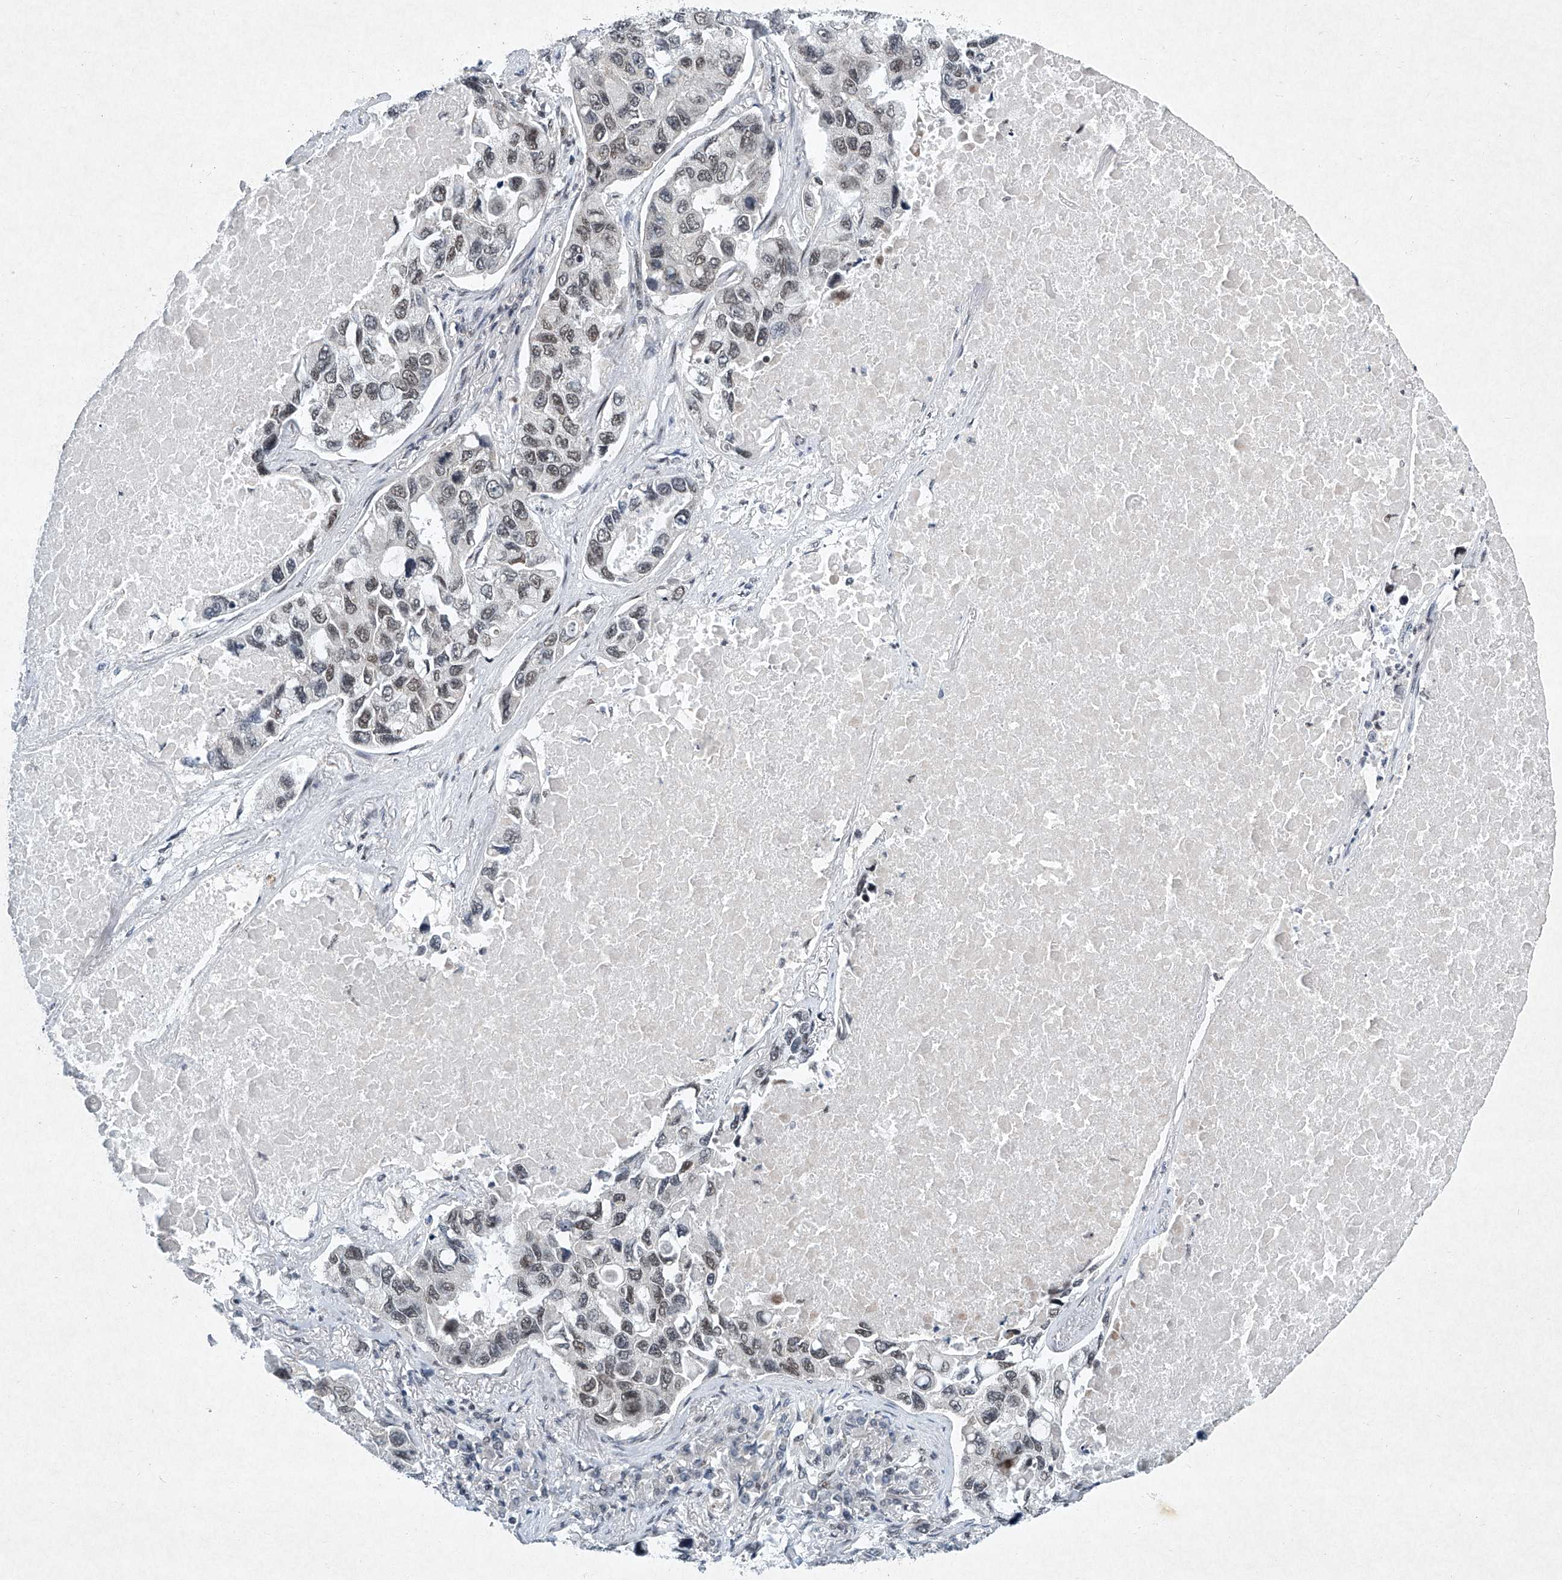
{"staining": {"intensity": "weak", "quantity": "25%-75%", "location": "nuclear"}, "tissue": "lung cancer", "cell_type": "Tumor cells", "image_type": "cancer", "snomed": [{"axis": "morphology", "description": "Adenocarcinoma, NOS"}, {"axis": "topography", "description": "Lung"}], "caption": "Human adenocarcinoma (lung) stained with a brown dye reveals weak nuclear positive staining in approximately 25%-75% of tumor cells.", "gene": "TFDP1", "patient": {"sex": "male", "age": 64}}